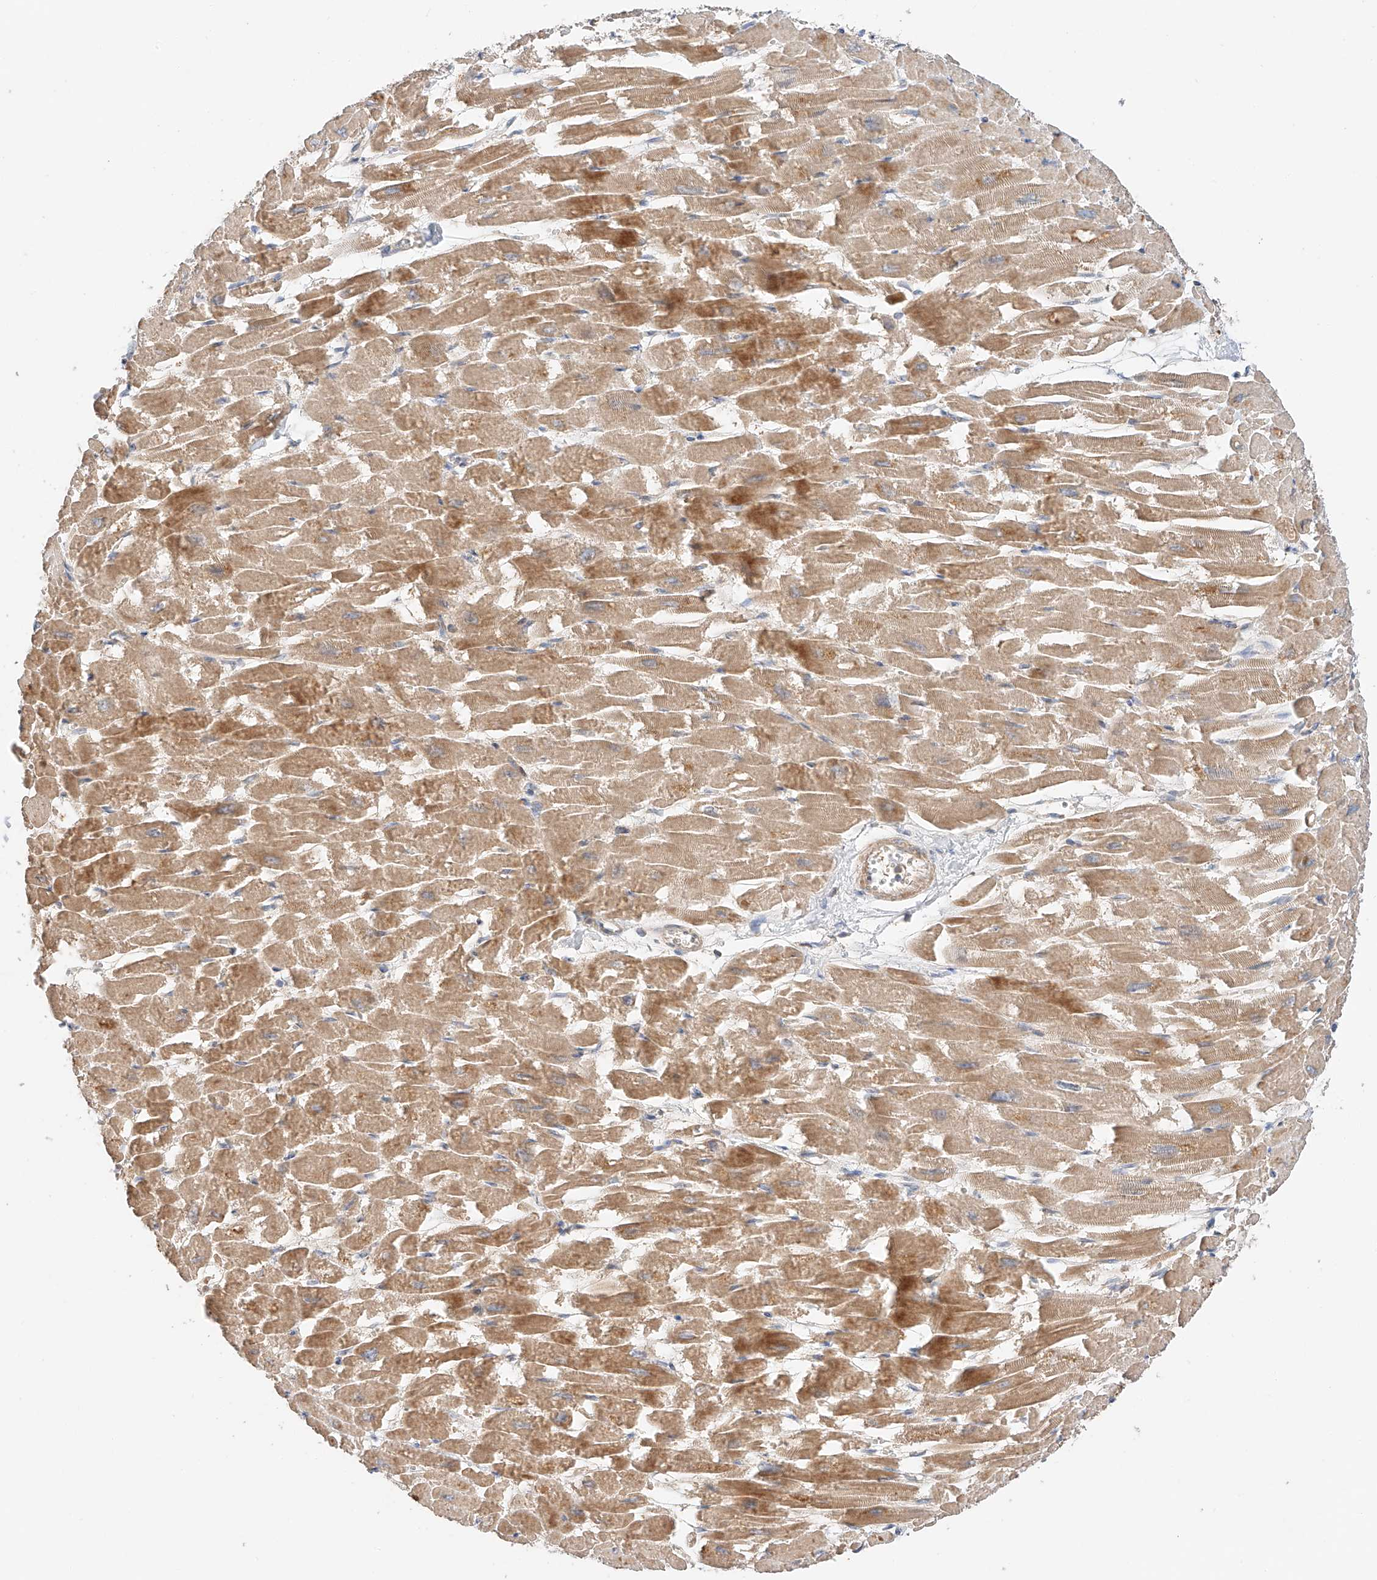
{"staining": {"intensity": "moderate", "quantity": ">75%", "location": "cytoplasmic/membranous"}, "tissue": "heart muscle", "cell_type": "Cardiomyocytes", "image_type": "normal", "snomed": [{"axis": "morphology", "description": "Normal tissue, NOS"}, {"axis": "topography", "description": "Heart"}], "caption": "The histopathology image reveals immunohistochemical staining of unremarkable heart muscle. There is moderate cytoplasmic/membranous staining is appreciated in about >75% of cardiomyocytes.", "gene": "XPNPEP1", "patient": {"sex": "male", "age": 54}}